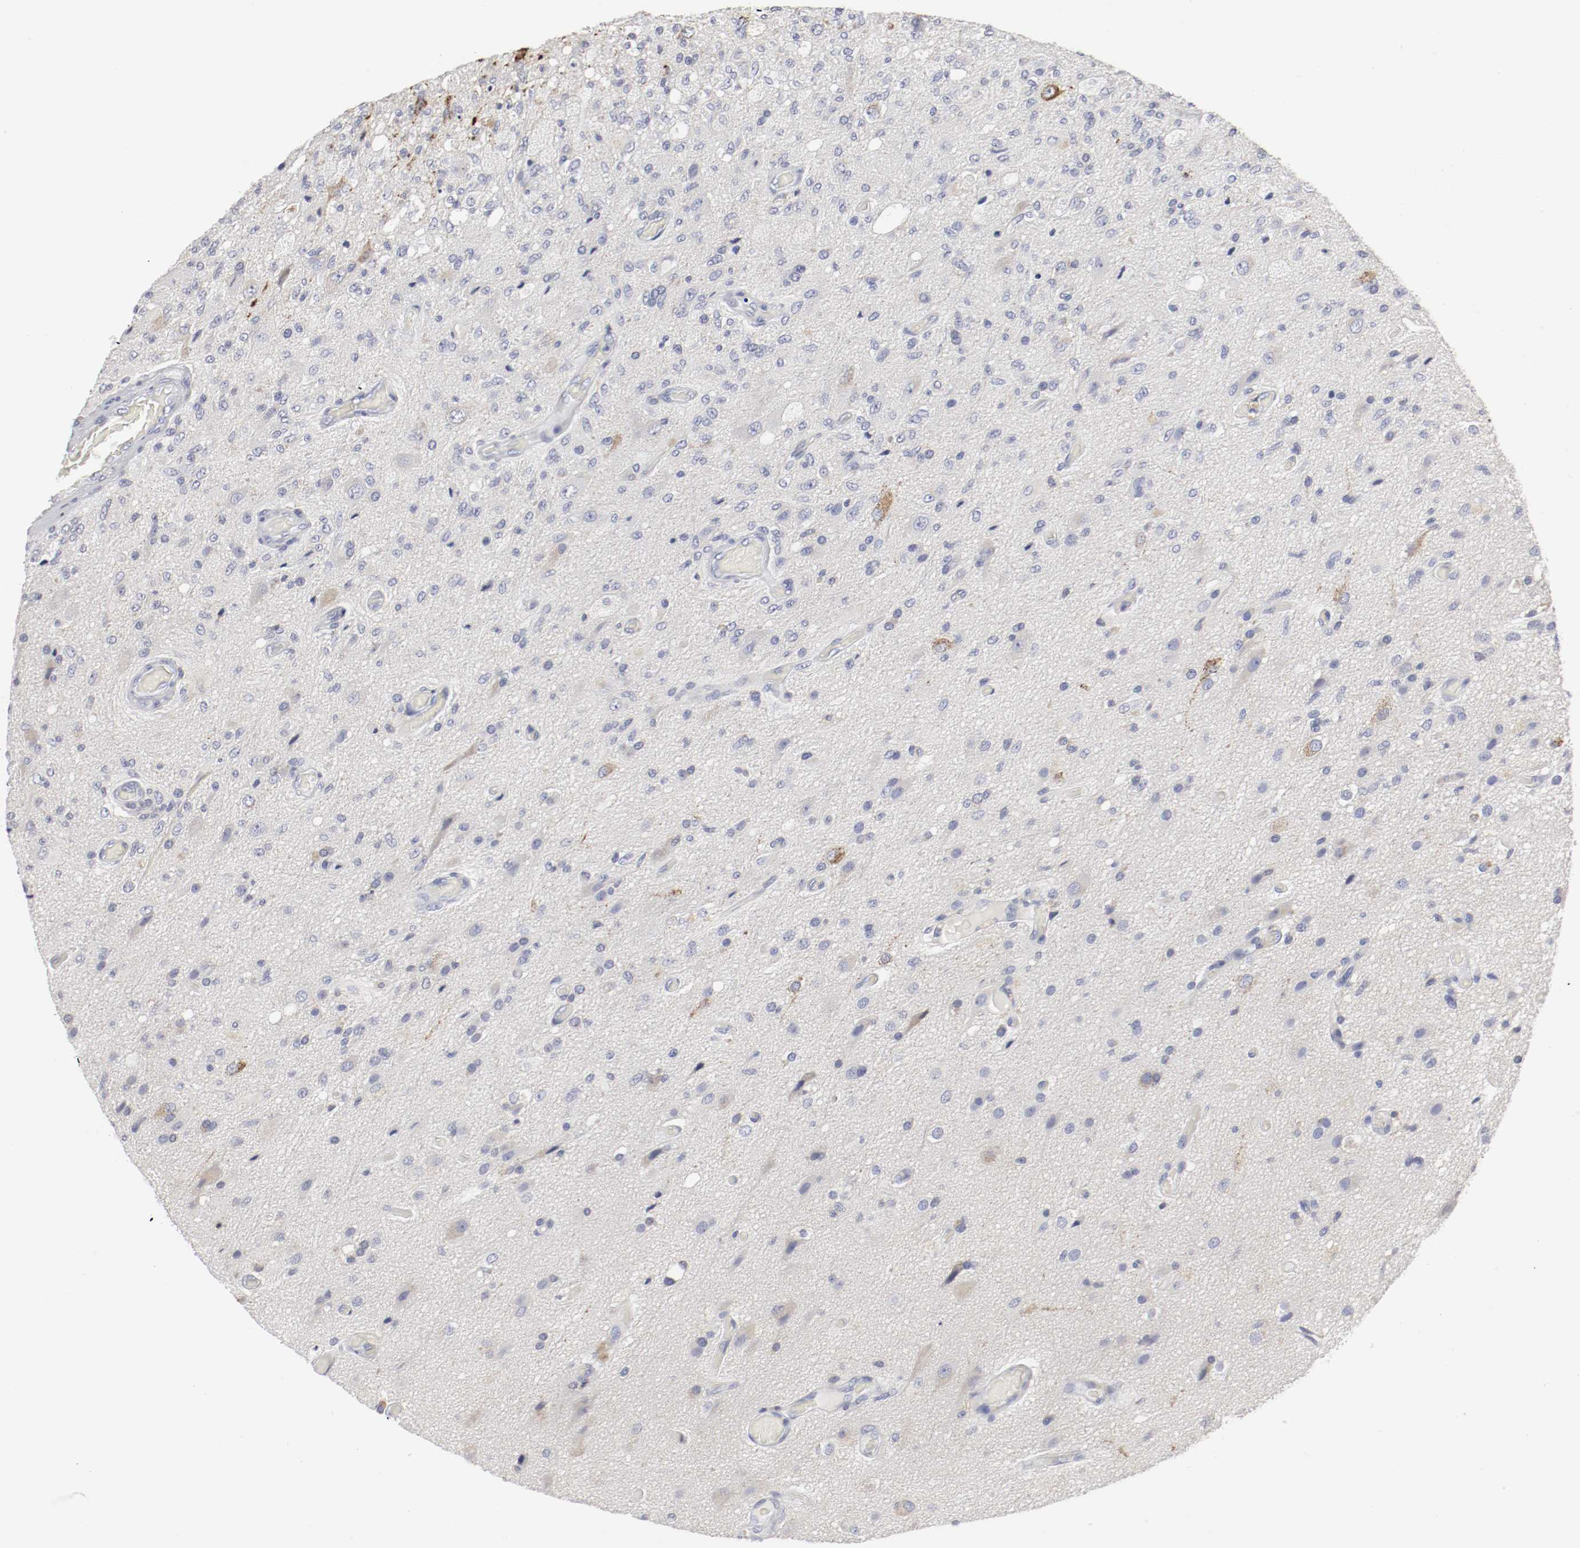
{"staining": {"intensity": "moderate", "quantity": "<25%", "location": "cytoplasmic/membranous"}, "tissue": "glioma", "cell_type": "Tumor cells", "image_type": "cancer", "snomed": [{"axis": "morphology", "description": "Normal tissue, NOS"}, {"axis": "morphology", "description": "Glioma, malignant, High grade"}, {"axis": "topography", "description": "Cerebral cortex"}], "caption": "The histopathology image exhibits staining of malignant glioma (high-grade), revealing moderate cytoplasmic/membranous protein positivity (brown color) within tumor cells.", "gene": "ITGAX", "patient": {"sex": "male", "age": 77}}